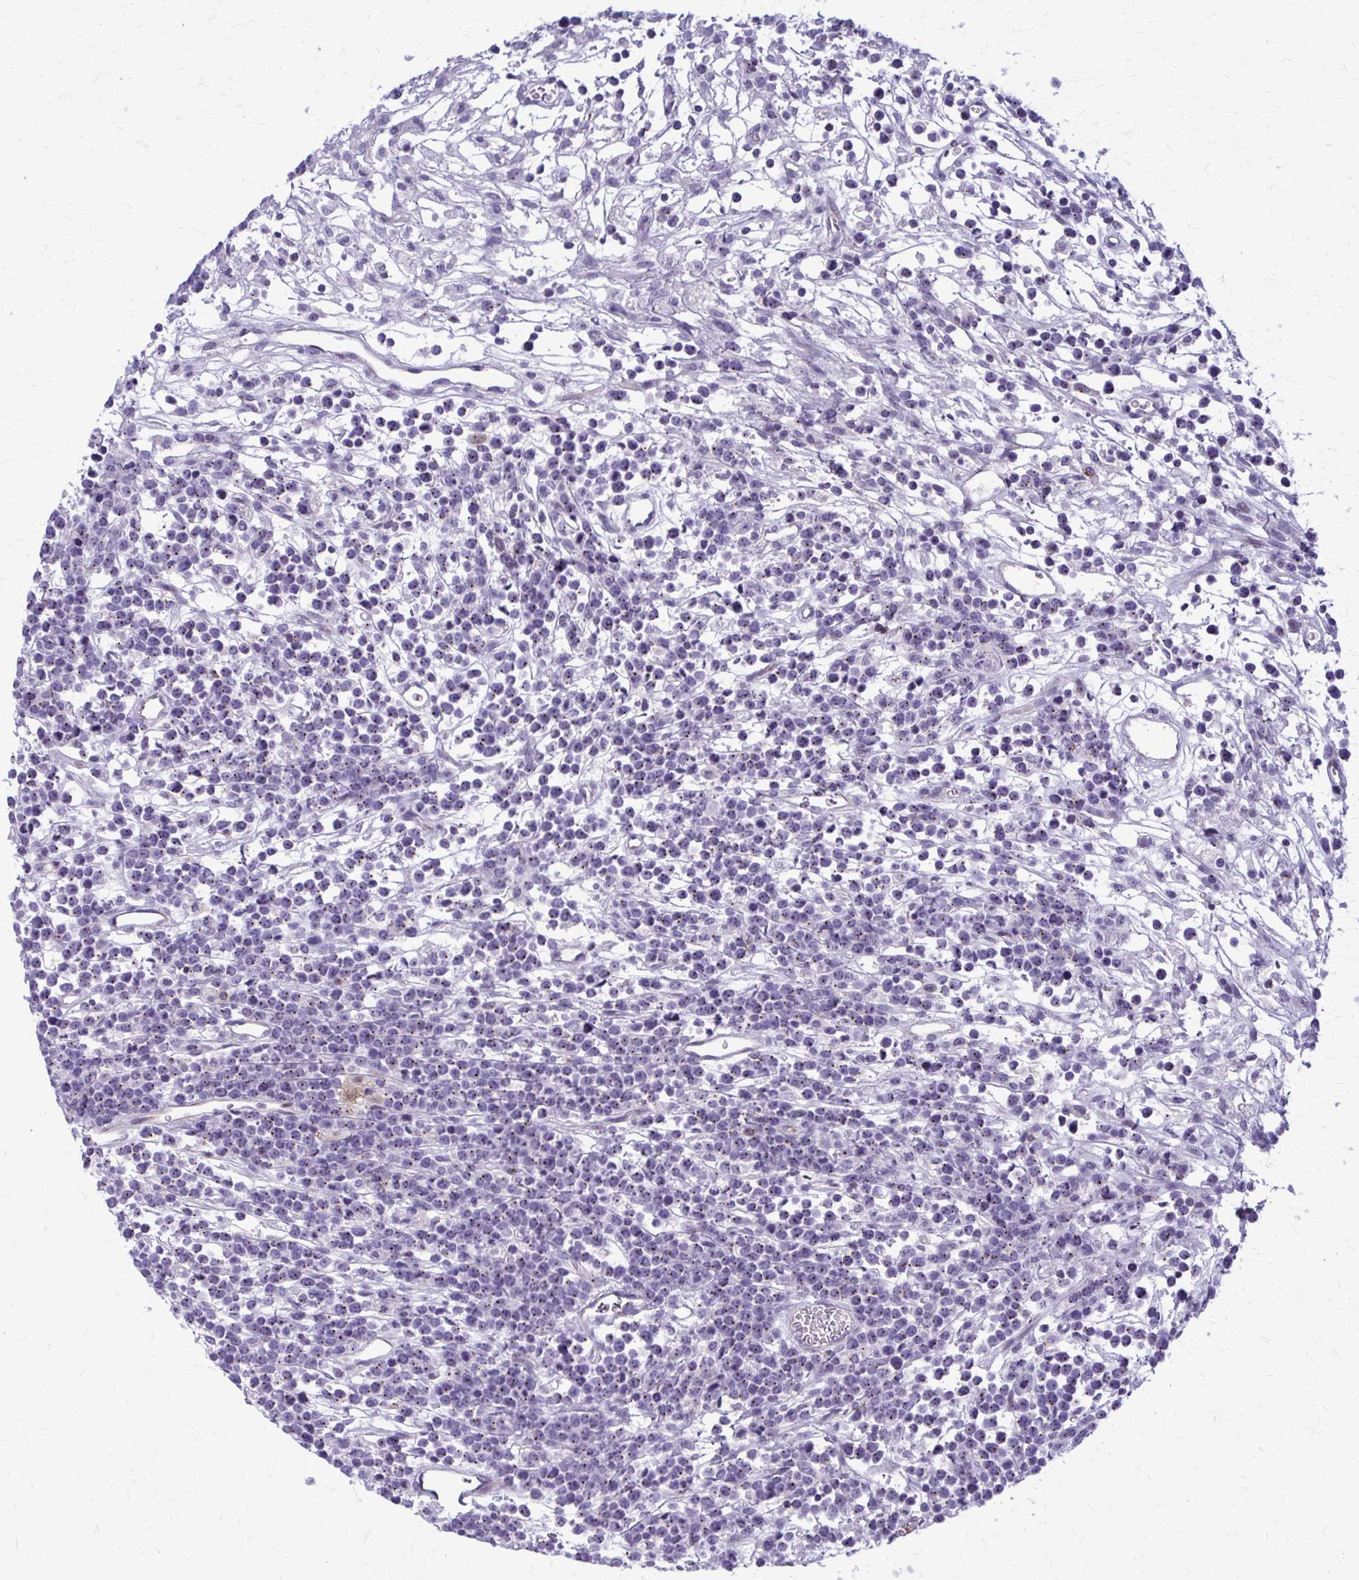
{"staining": {"intensity": "negative", "quantity": "none", "location": "none"}, "tissue": "lymphoma", "cell_type": "Tumor cells", "image_type": "cancer", "snomed": [{"axis": "morphology", "description": "Malignant lymphoma, non-Hodgkin's type, High grade"}, {"axis": "topography", "description": "Ovary"}], "caption": "Immunohistochemical staining of lymphoma reveals no significant staining in tumor cells.", "gene": "PEDS1", "patient": {"sex": "female", "age": 56}}